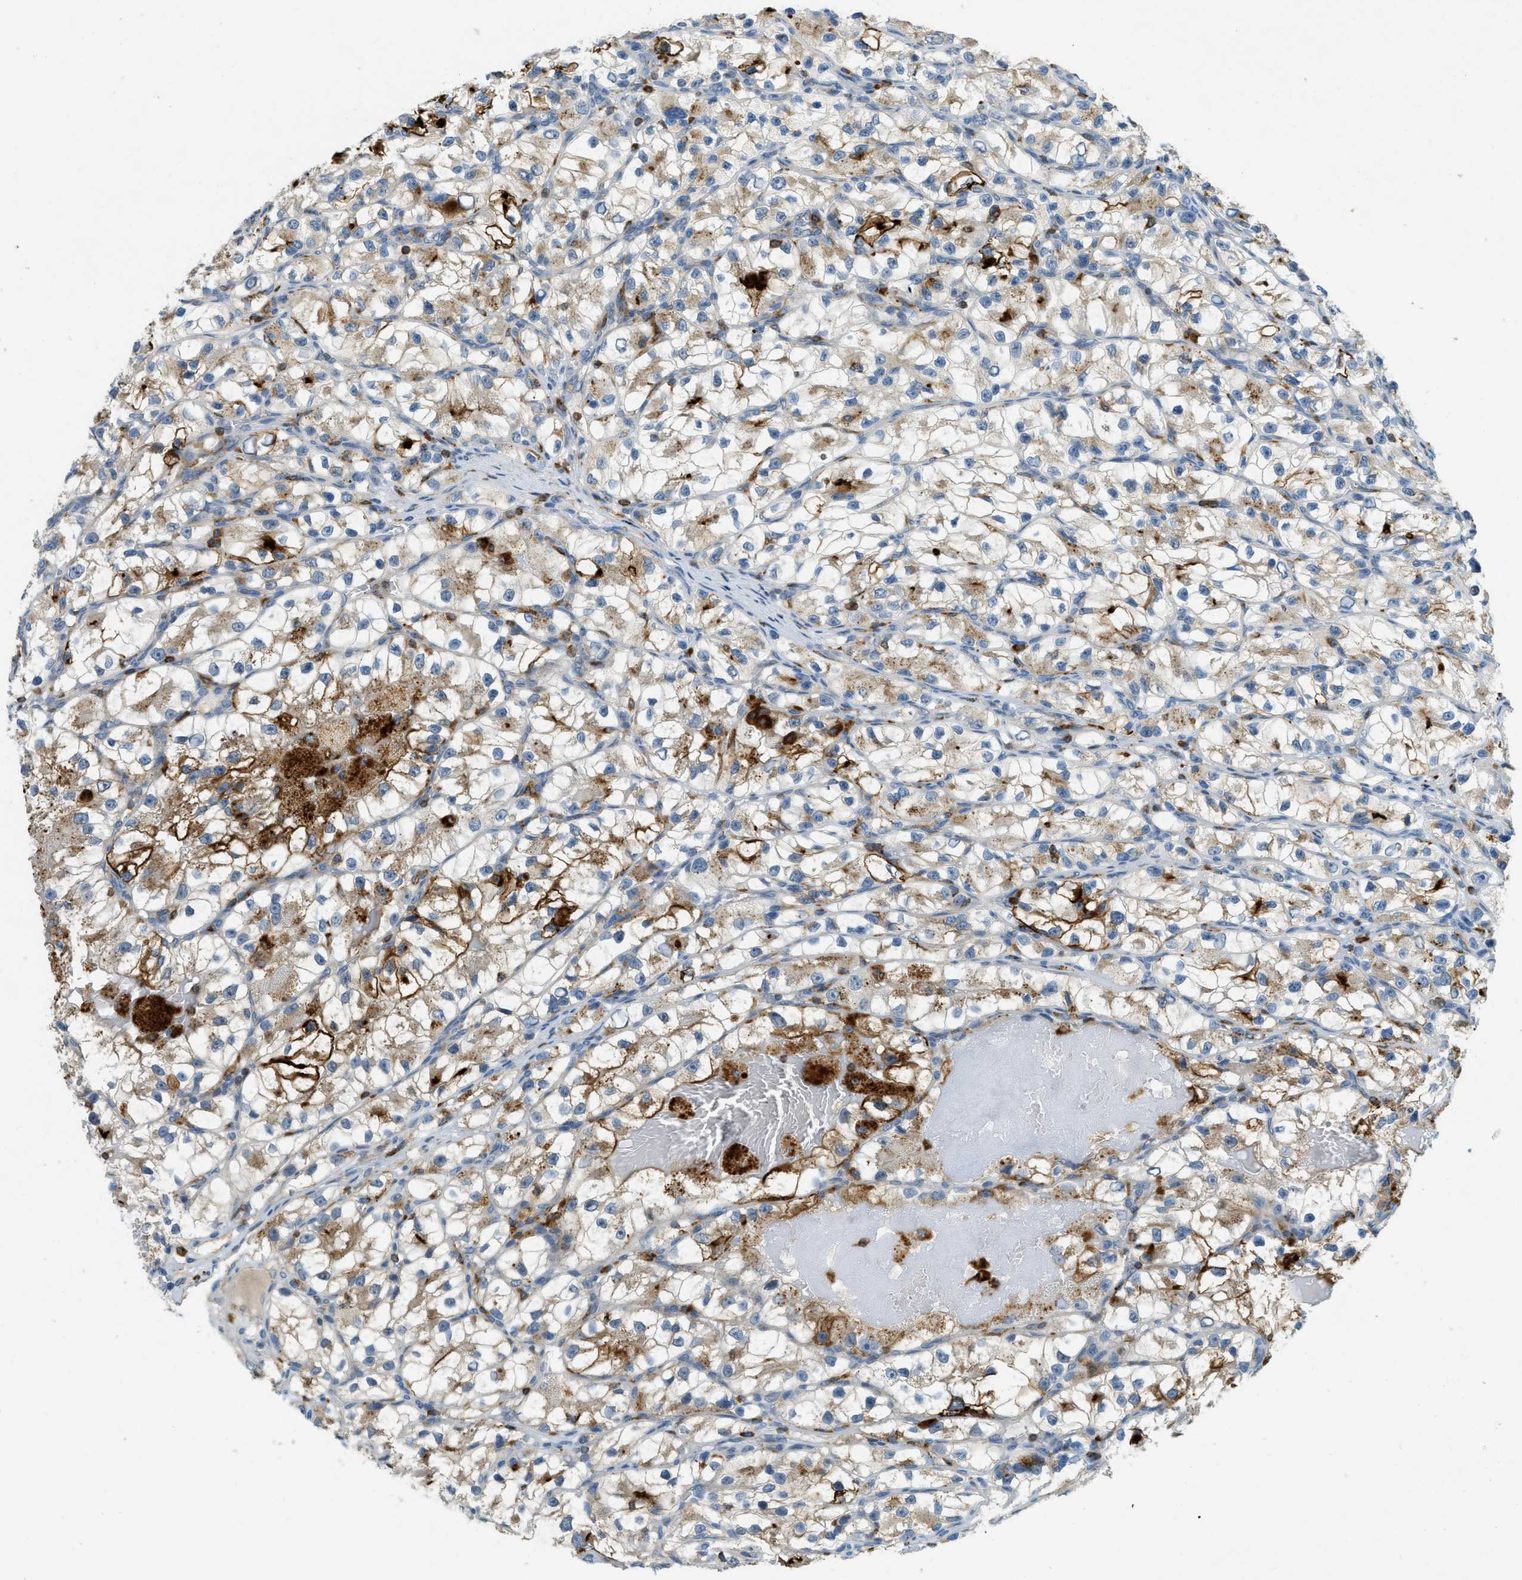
{"staining": {"intensity": "moderate", "quantity": "25%-75%", "location": "cytoplasmic/membranous"}, "tissue": "renal cancer", "cell_type": "Tumor cells", "image_type": "cancer", "snomed": [{"axis": "morphology", "description": "Adenocarcinoma, NOS"}, {"axis": "topography", "description": "Kidney"}], "caption": "The micrograph exhibits staining of adenocarcinoma (renal), revealing moderate cytoplasmic/membranous protein staining (brown color) within tumor cells.", "gene": "PLBD2", "patient": {"sex": "female", "age": 57}}